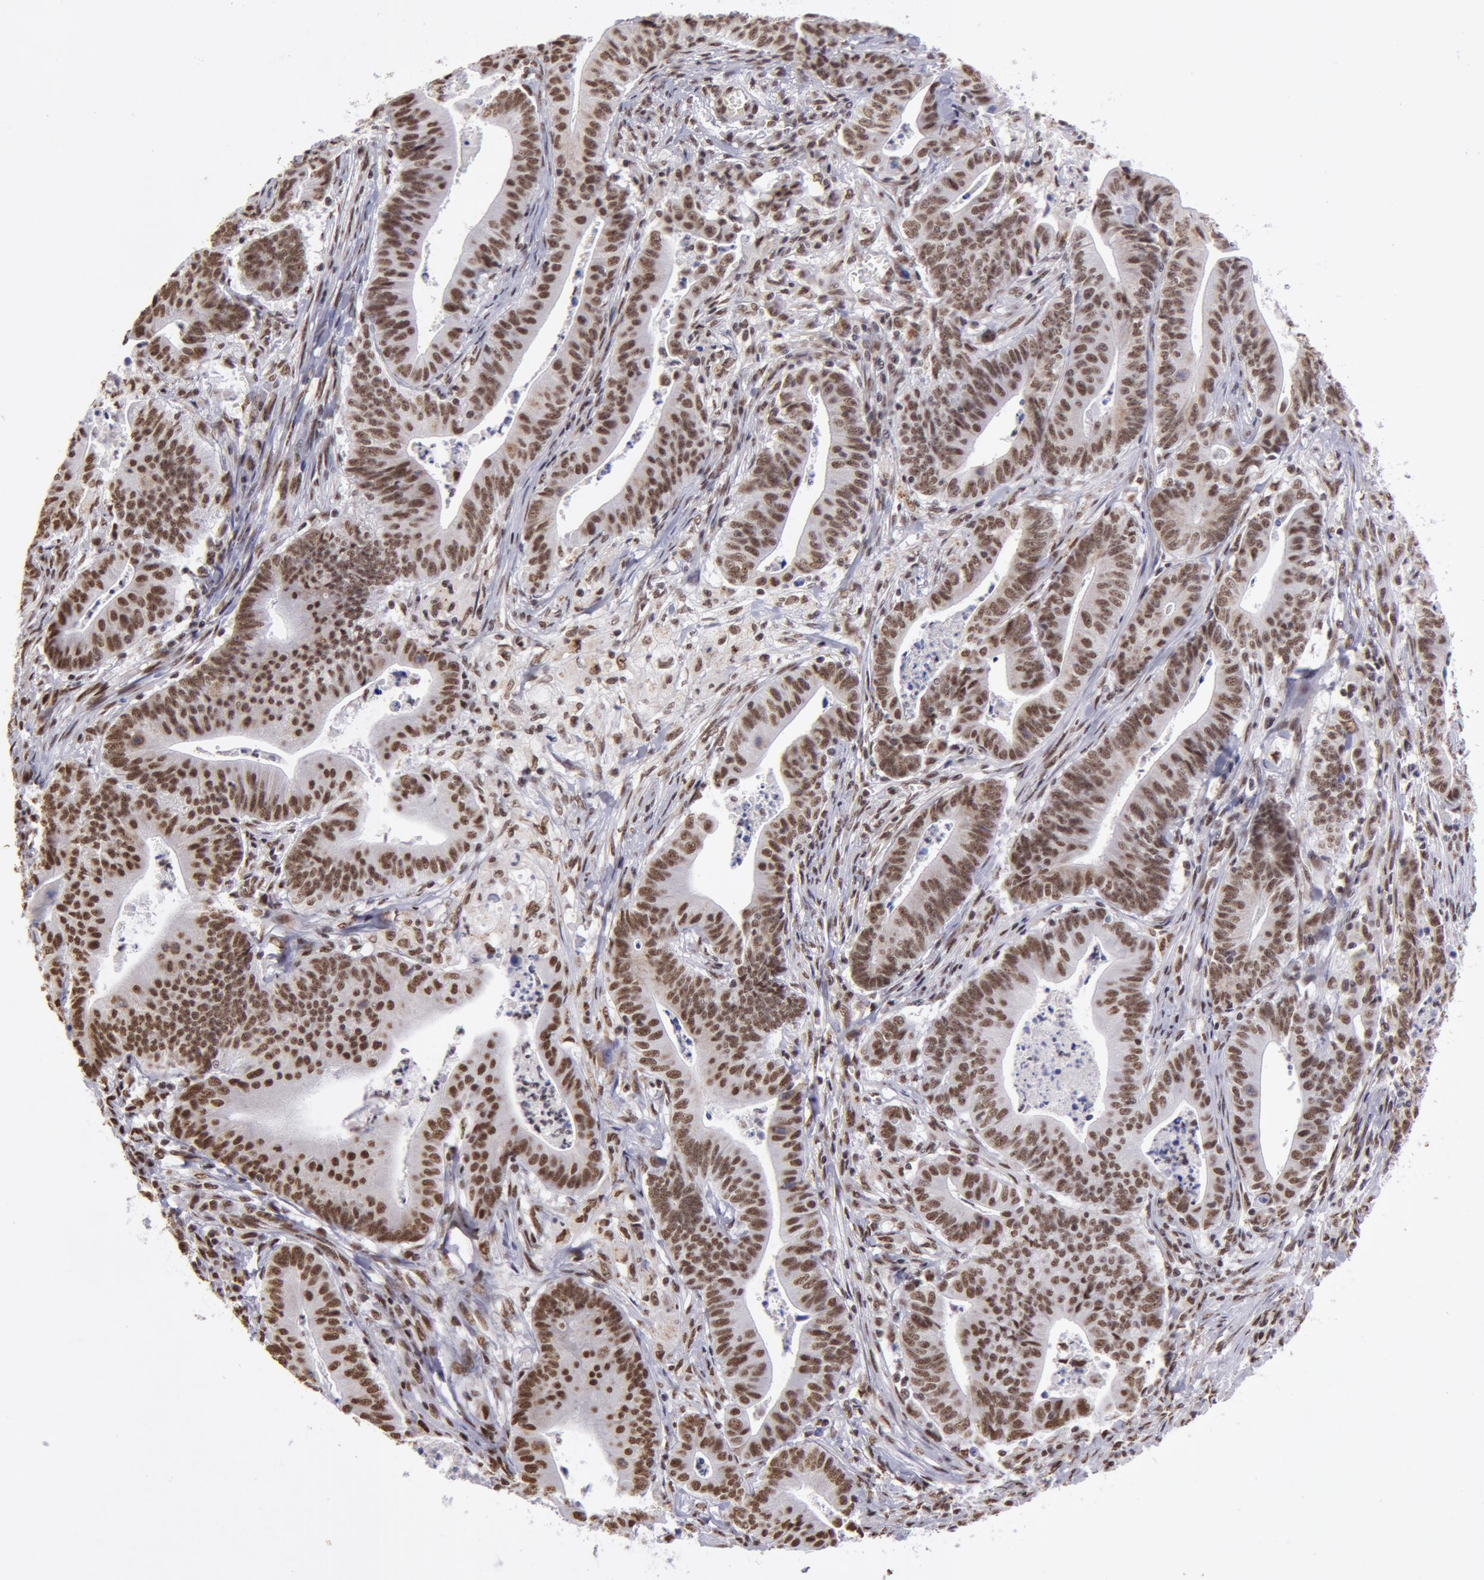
{"staining": {"intensity": "moderate", "quantity": "25%-75%", "location": "nuclear"}, "tissue": "stomach cancer", "cell_type": "Tumor cells", "image_type": "cancer", "snomed": [{"axis": "morphology", "description": "Adenocarcinoma, NOS"}, {"axis": "topography", "description": "Stomach, lower"}], "caption": "Immunohistochemistry (IHC) (DAB) staining of adenocarcinoma (stomach) displays moderate nuclear protein expression in about 25%-75% of tumor cells. (brown staining indicates protein expression, while blue staining denotes nuclei).", "gene": "VRTN", "patient": {"sex": "female", "age": 86}}